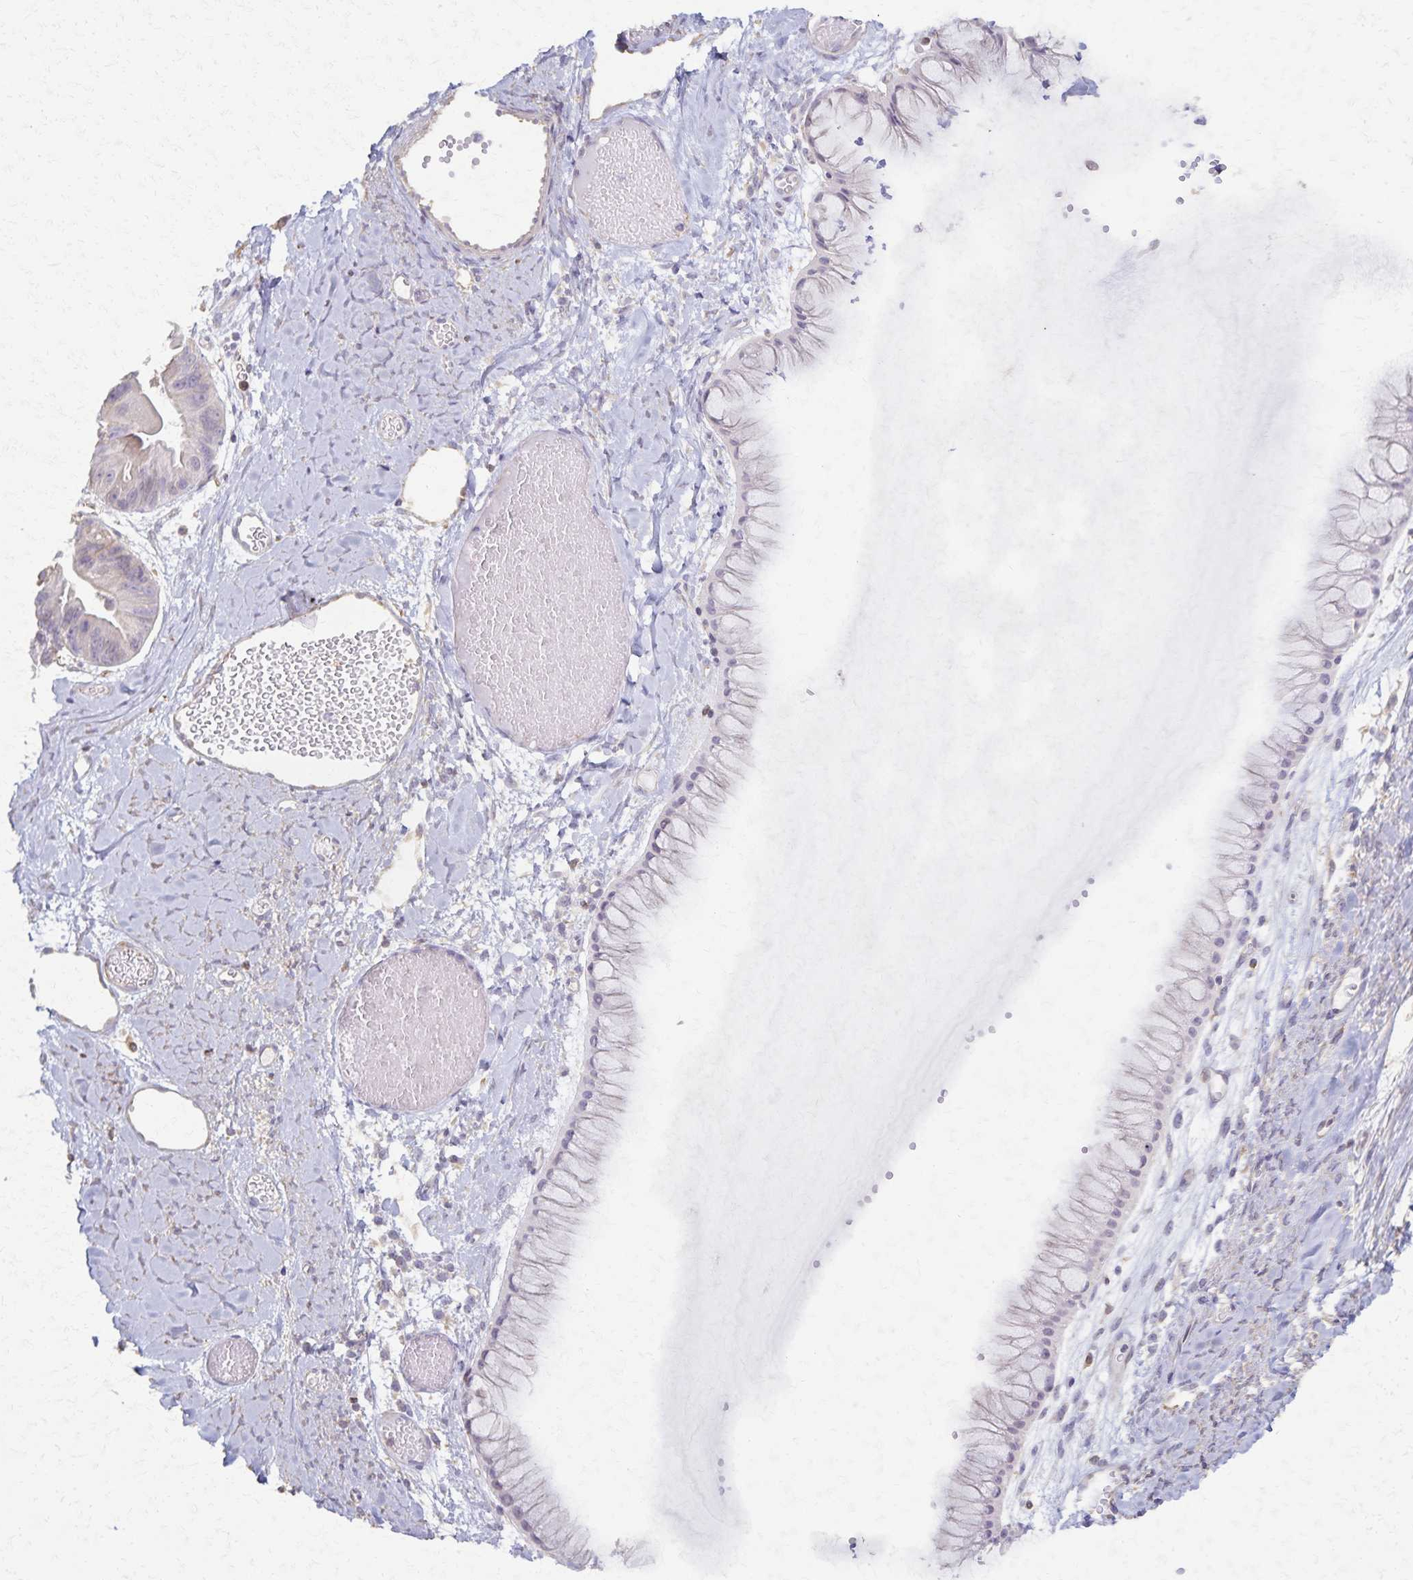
{"staining": {"intensity": "weak", "quantity": "<25%", "location": "cytoplasmic/membranous"}, "tissue": "ovarian cancer", "cell_type": "Tumor cells", "image_type": "cancer", "snomed": [{"axis": "morphology", "description": "Cystadenocarcinoma, mucinous, NOS"}, {"axis": "topography", "description": "Ovary"}], "caption": "Human ovarian mucinous cystadenocarcinoma stained for a protein using immunohistochemistry exhibits no staining in tumor cells.", "gene": "KISS1", "patient": {"sex": "female", "age": 61}}